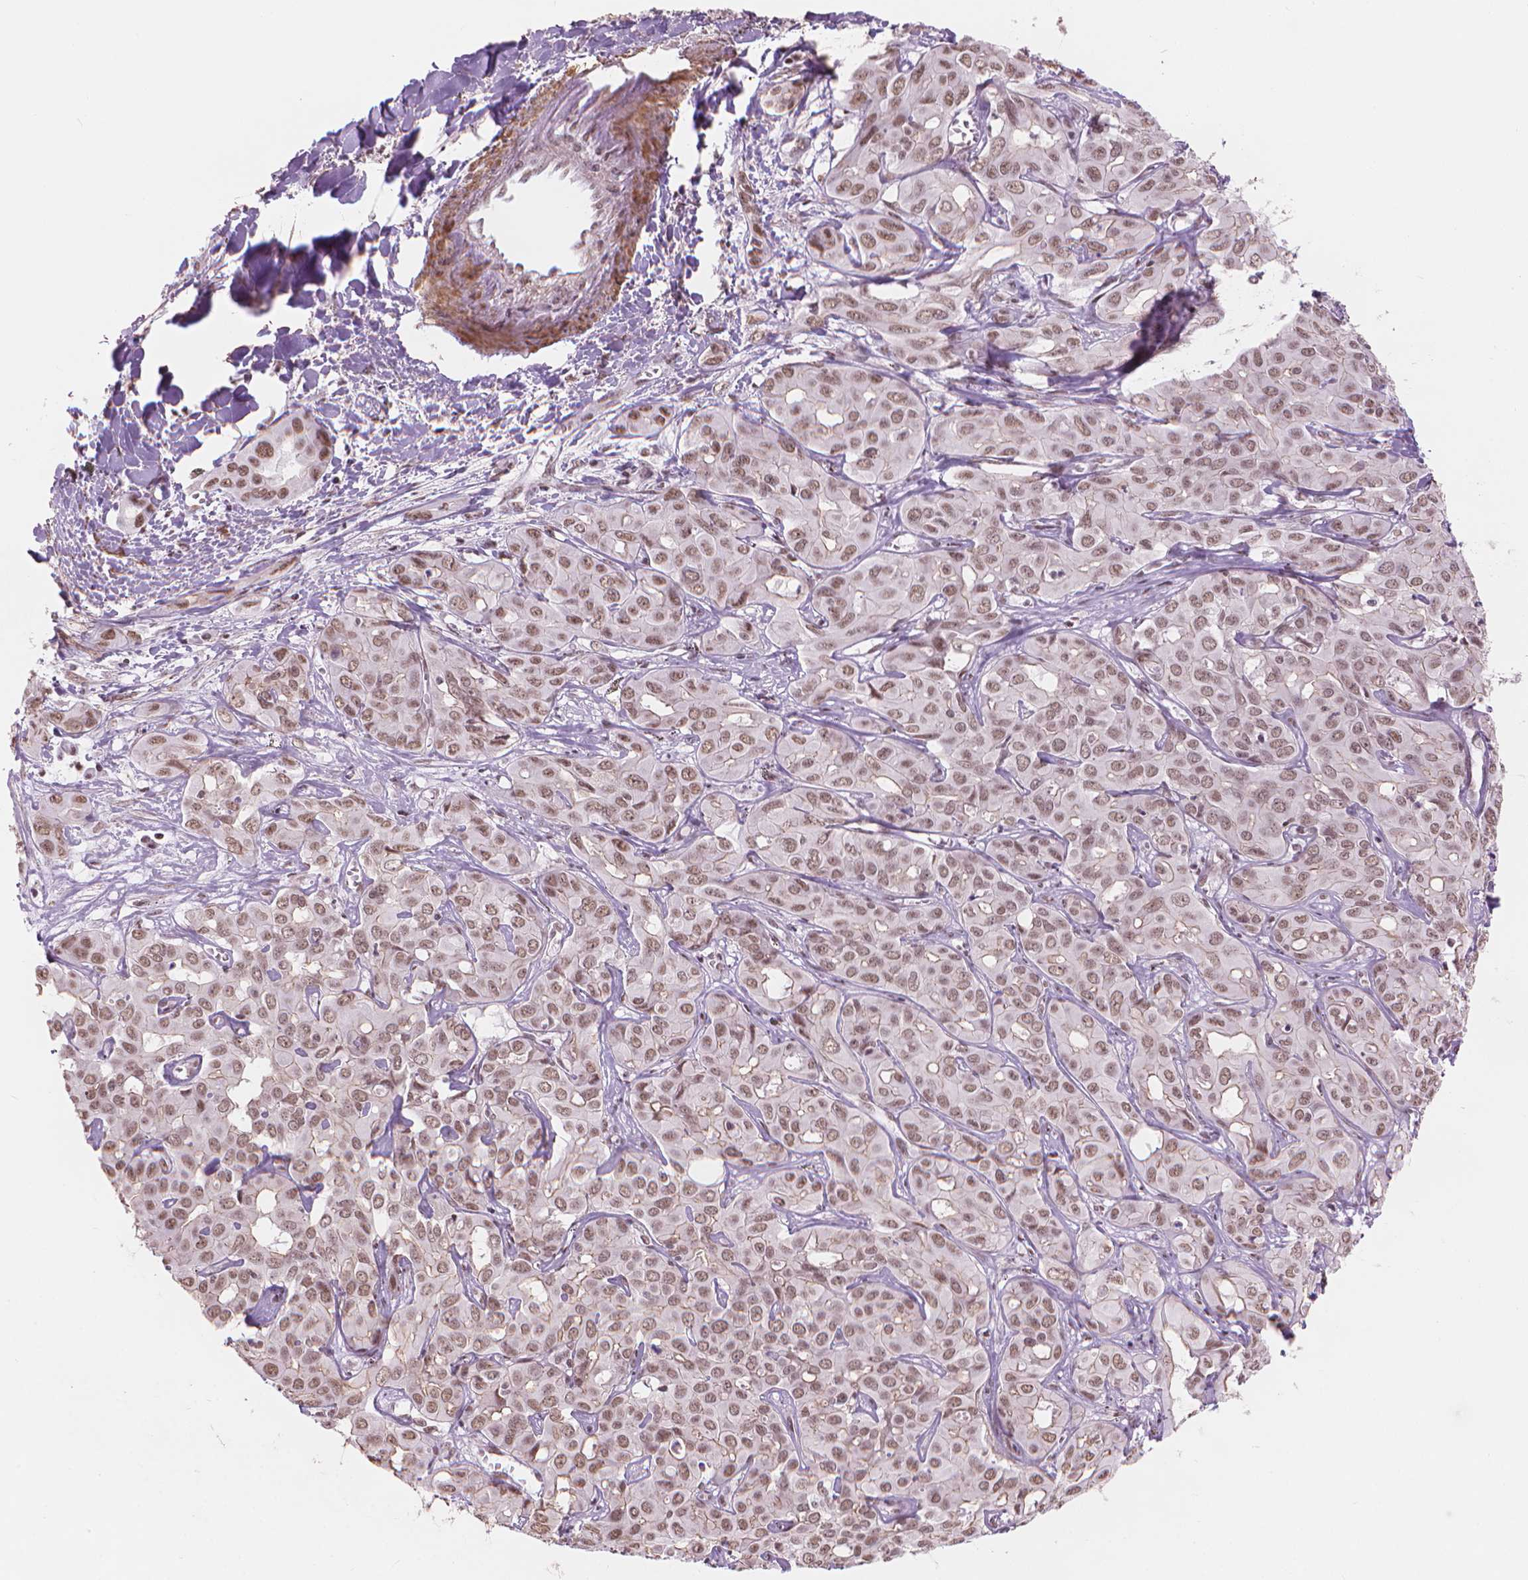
{"staining": {"intensity": "moderate", "quantity": ">75%", "location": "nuclear"}, "tissue": "liver cancer", "cell_type": "Tumor cells", "image_type": "cancer", "snomed": [{"axis": "morphology", "description": "Cholangiocarcinoma"}, {"axis": "topography", "description": "Liver"}], "caption": "A micrograph showing moderate nuclear staining in about >75% of tumor cells in liver cancer, as visualized by brown immunohistochemical staining.", "gene": "HOXD4", "patient": {"sex": "female", "age": 60}}